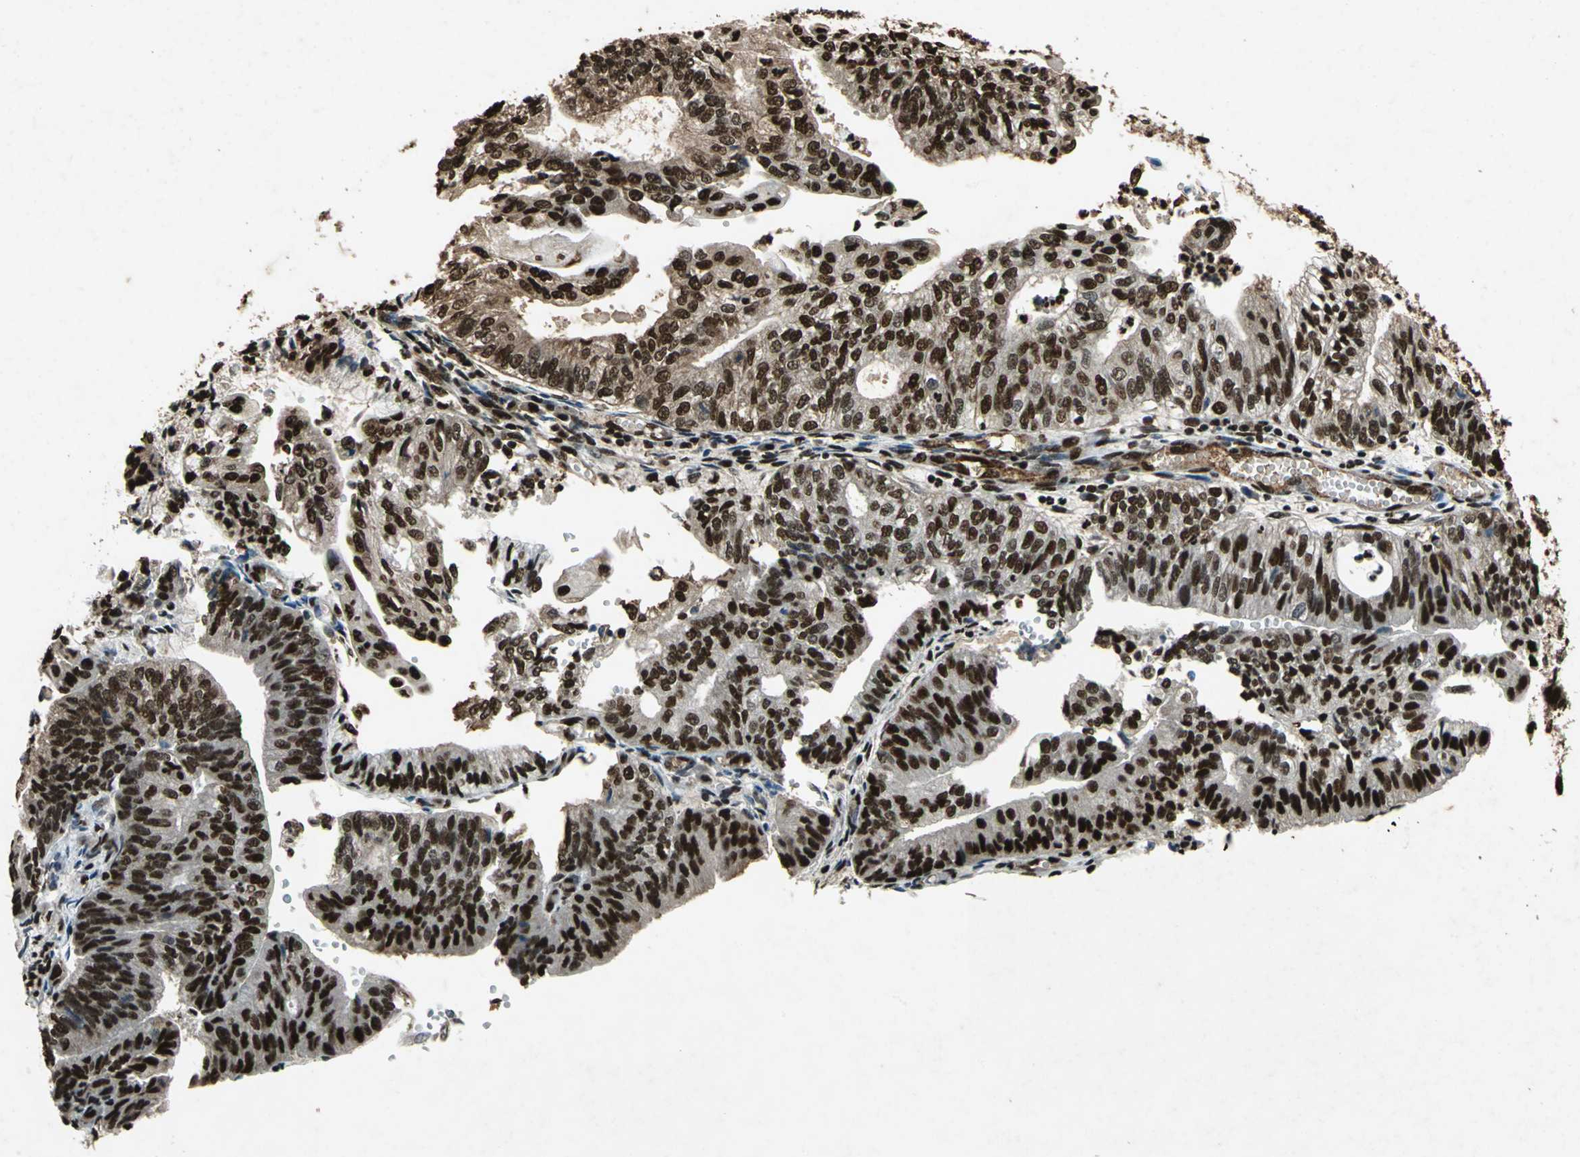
{"staining": {"intensity": "strong", "quantity": ">75%", "location": "cytoplasmic/membranous,nuclear"}, "tissue": "endometrial cancer", "cell_type": "Tumor cells", "image_type": "cancer", "snomed": [{"axis": "morphology", "description": "Adenocarcinoma, NOS"}, {"axis": "topography", "description": "Endometrium"}], "caption": "Immunohistochemical staining of human endometrial adenocarcinoma demonstrates high levels of strong cytoplasmic/membranous and nuclear protein staining in approximately >75% of tumor cells. (Brightfield microscopy of DAB IHC at high magnification).", "gene": "ANP32A", "patient": {"sex": "female", "age": 59}}